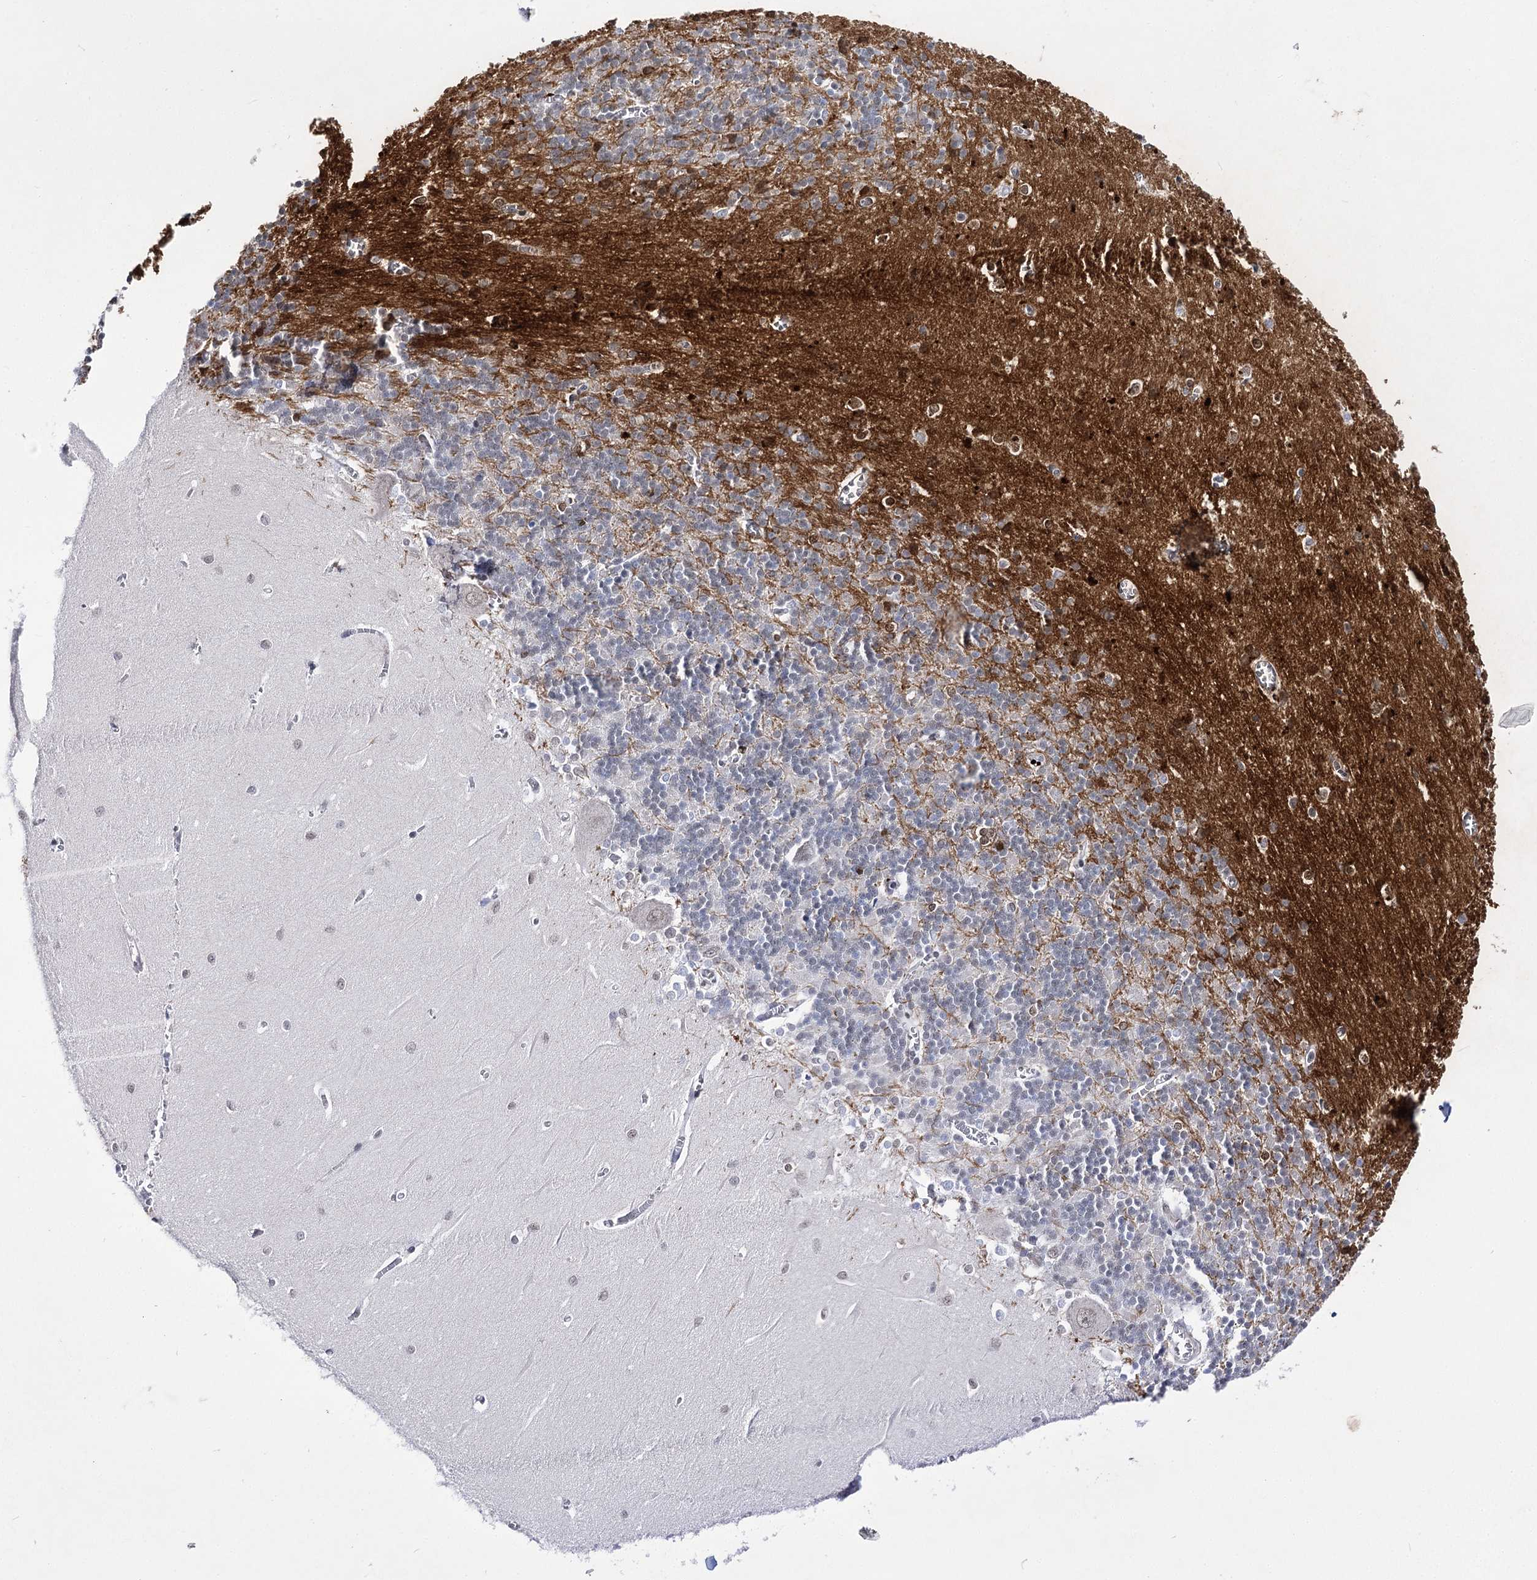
{"staining": {"intensity": "negative", "quantity": "none", "location": "none"}, "tissue": "cerebellum", "cell_type": "Cells in granular layer", "image_type": "normal", "snomed": [{"axis": "morphology", "description": "Normal tissue, NOS"}, {"axis": "topography", "description": "Cerebellum"}], "caption": "IHC of normal human cerebellum reveals no positivity in cells in granular layer.", "gene": "ATP10B", "patient": {"sex": "male", "age": 37}}